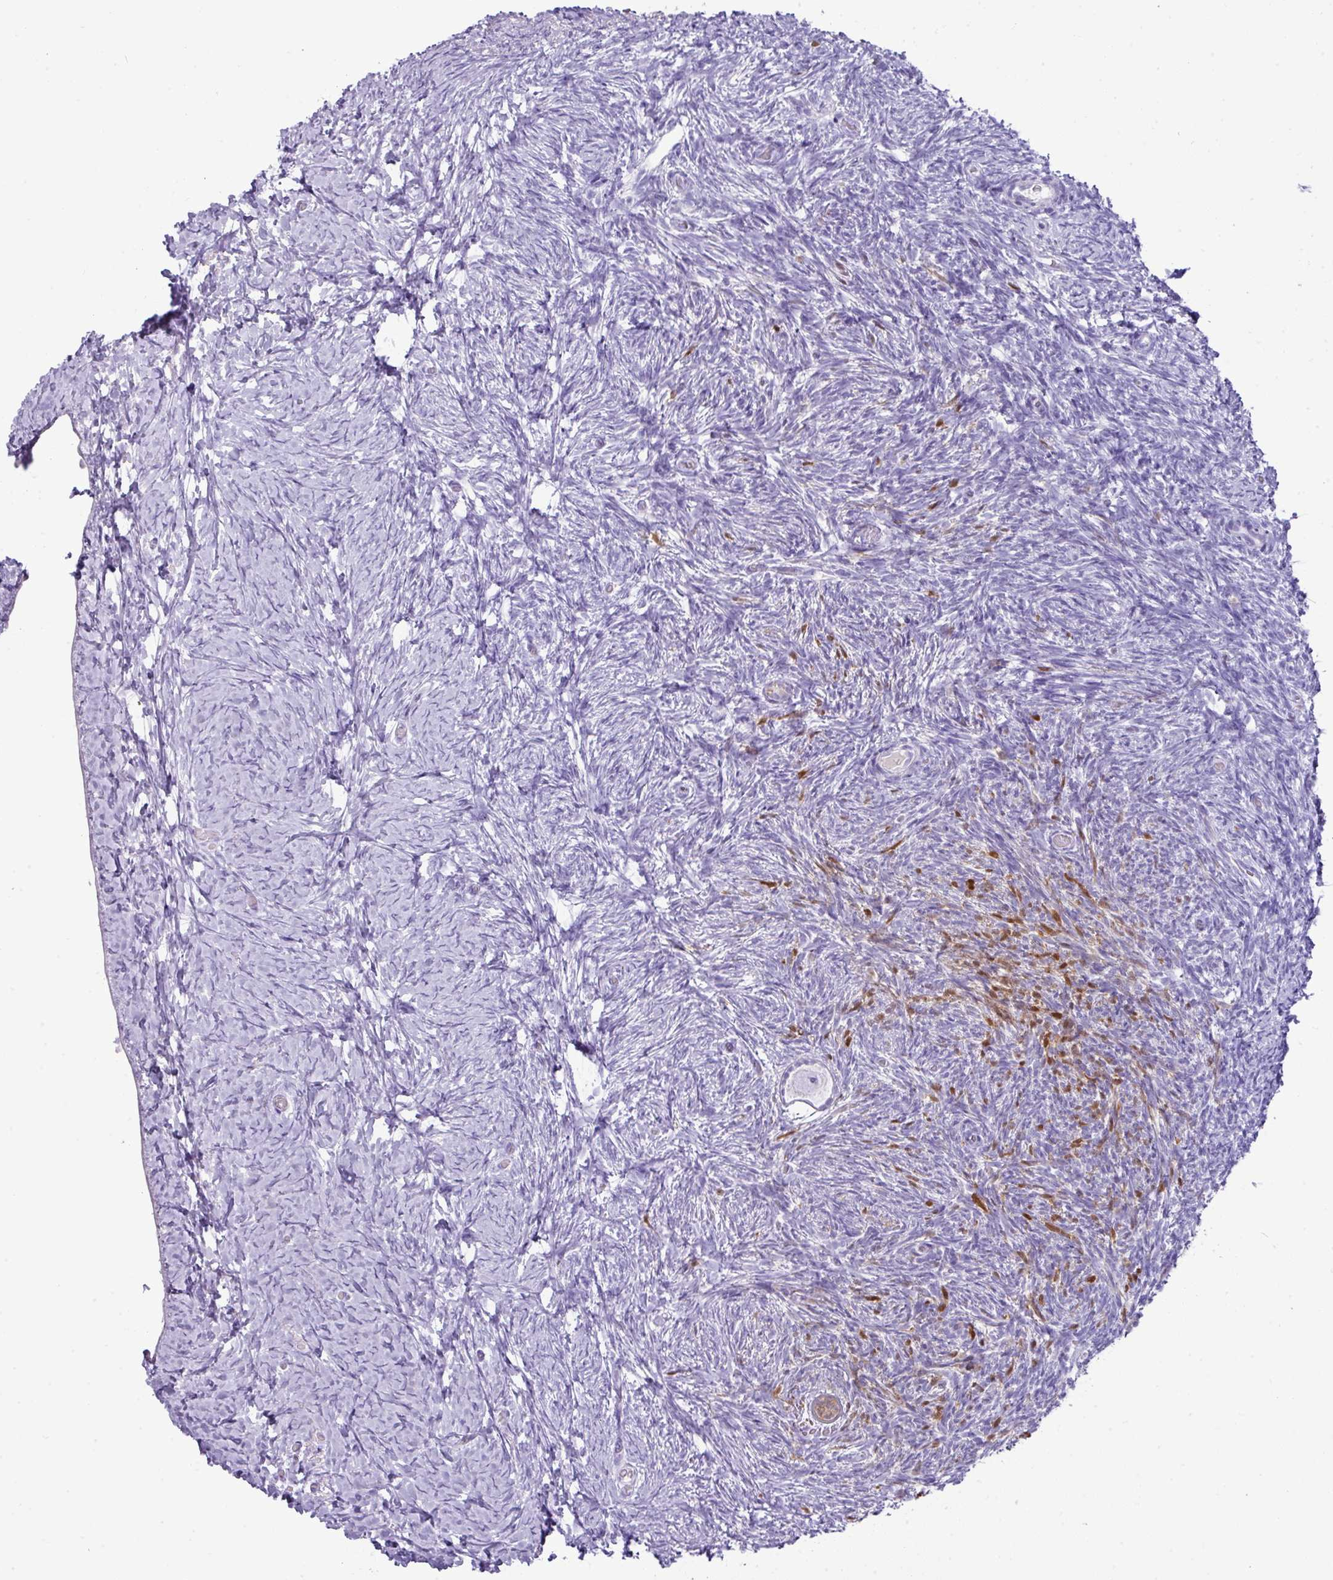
{"staining": {"intensity": "strong", "quantity": ">75%", "location": "cytoplasmic/membranous"}, "tissue": "ovary", "cell_type": "Follicle cells", "image_type": "normal", "snomed": [{"axis": "morphology", "description": "Normal tissue, NOS"}, {"axis": "topography", "description": "Ovary"}], "caption": "Protein staining shows strong cytoplasmic/membranous expression in approximately >75% of follicle cells in unremarkable ovary.", "gene": "GSTA1", "patient": {"sex": "female", "age": 39}}